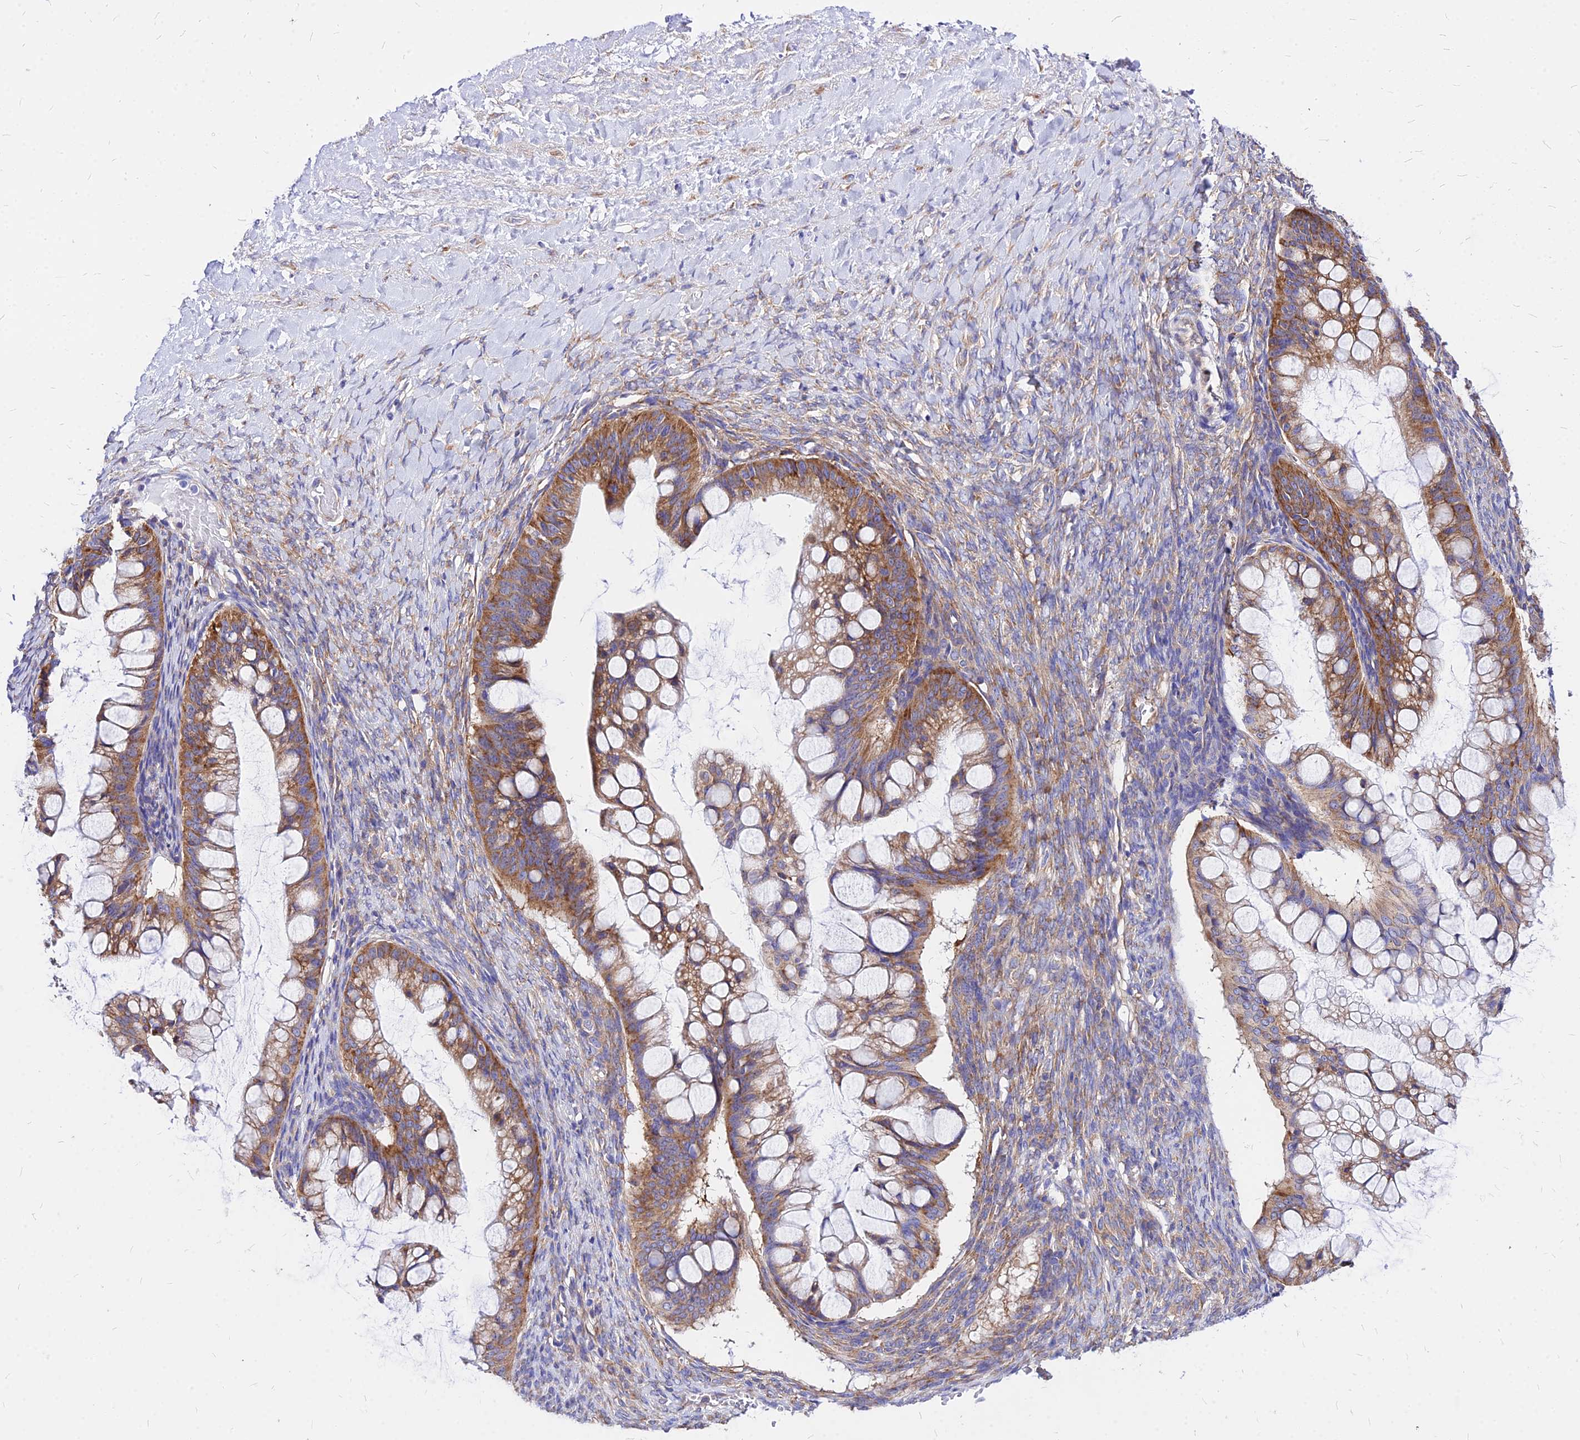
{"staining": {"intensity": "moderate", "quantity": ">75%", "location": "cytoplasmic/membranous"}, "tissue": "ovarian cancer", "cell_type": "Tumor cells", "image_type": "cancer", "snomed": [{"axis": "morphology", "description": "Cystadenocarcinoma, mucinous, NOS"}, {"axis": "topography", "description": "Ovary"}], "caption": "About >75% of tumor cells in mucinous cystadenocarcinoma (ovarian) exhibit moderate cytoplasmic/membranous protein positivity as visualized by brown immunohistochemical staining.", "gene": "RPL19", "patient": {"sex": "female", "age": 73}}